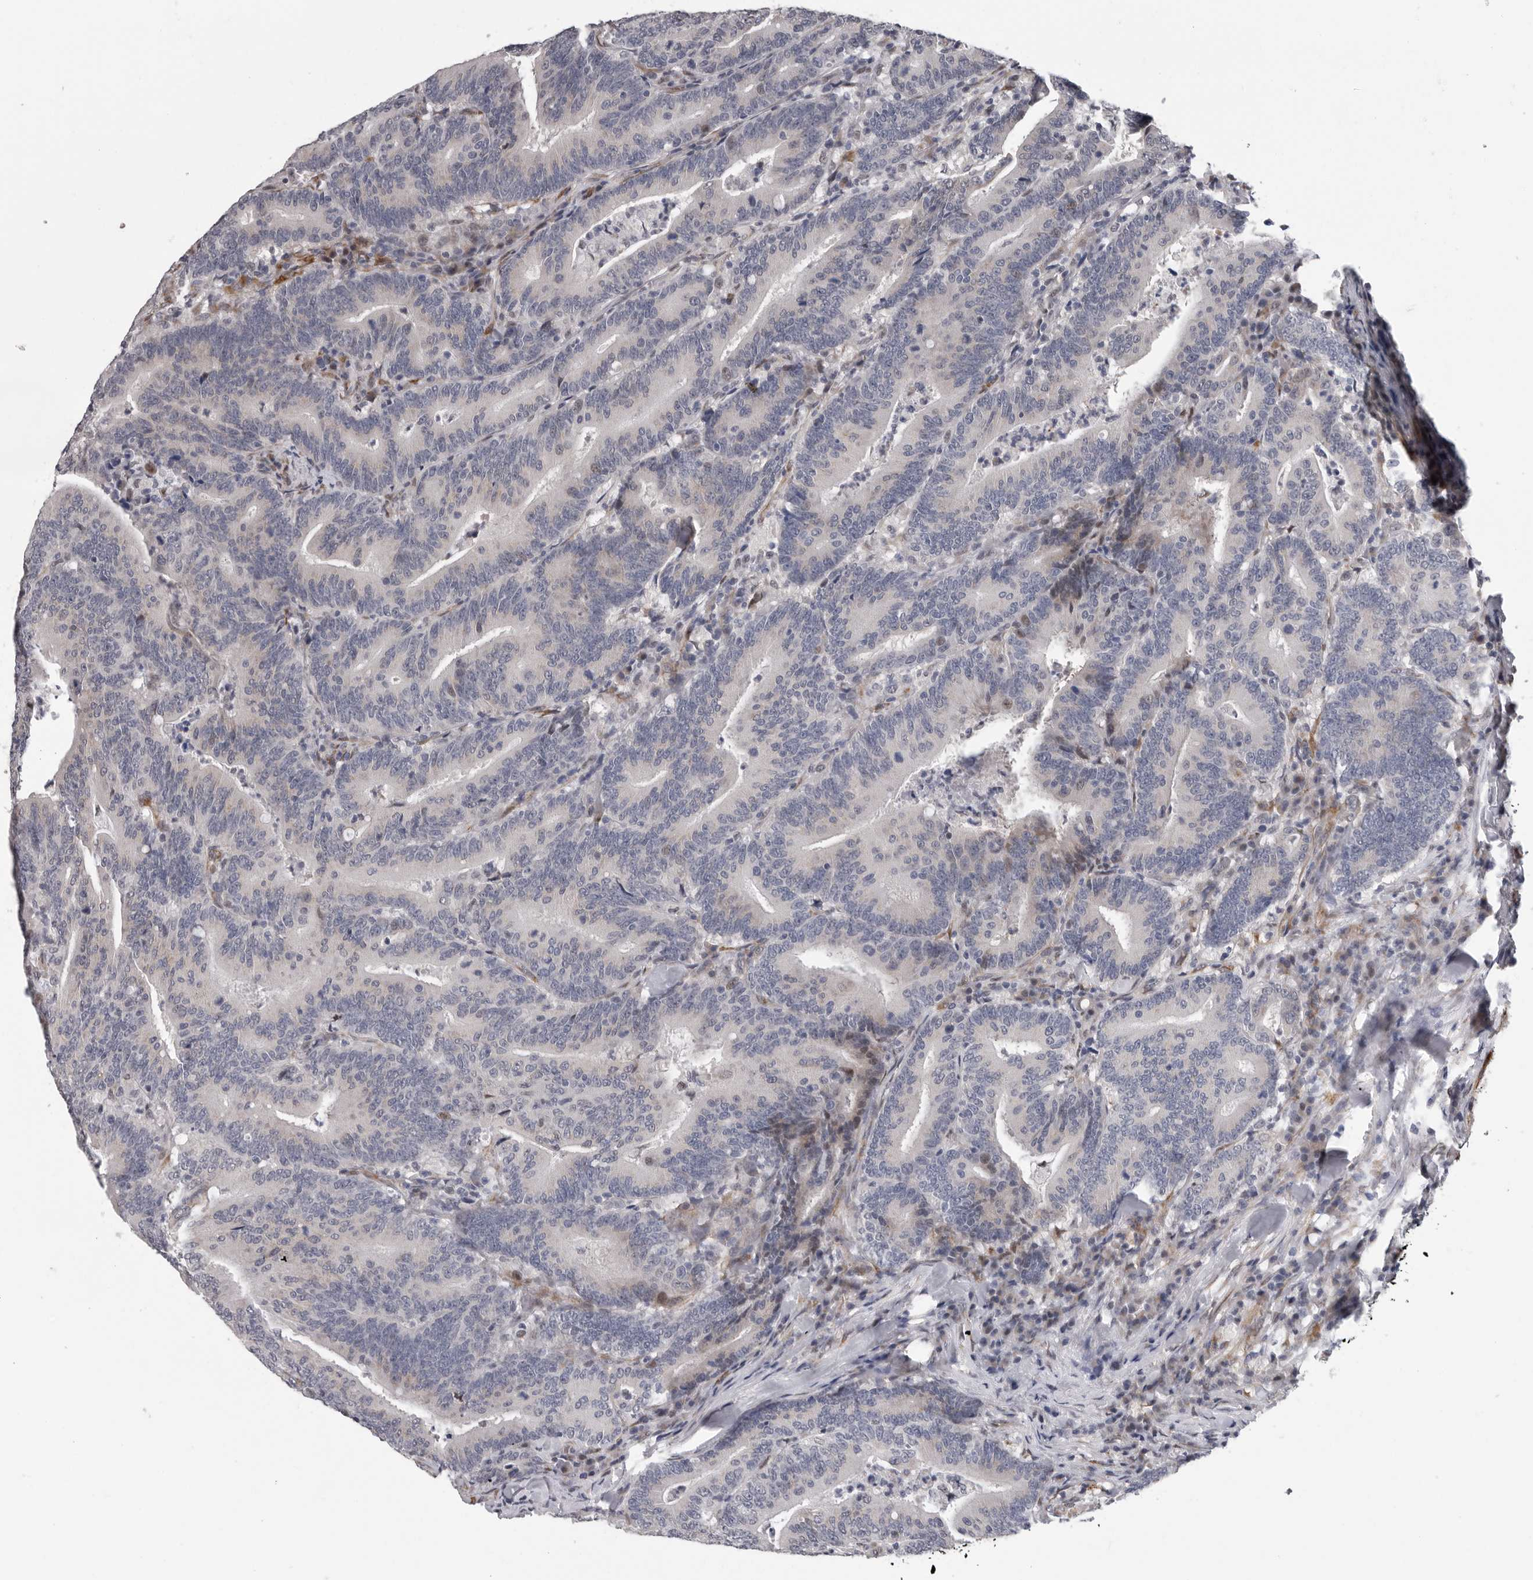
{"staining": {"intensity": "weak", "quantity": "<25%", "location": "nuclear"}, "tissue": "colorectal cancer", "cell_type": "Tumor cells", "image_type": "cancer", "snomed": [{"axis": "morphology", "description": "Adenocarcinoma, NOS"}, {"axis": "topography", "description": "Colon"}], "caption": "Immunohistochemical staining of colorectal adenocarcinoma displays no significant staining in tumor cells. (DAB (3,3'-diaminobenzidine) immunohistochemistry with hematoxylin counter stain).", "gene": "RALGPS2", "patient": {"sex": "female", "age": 66}}